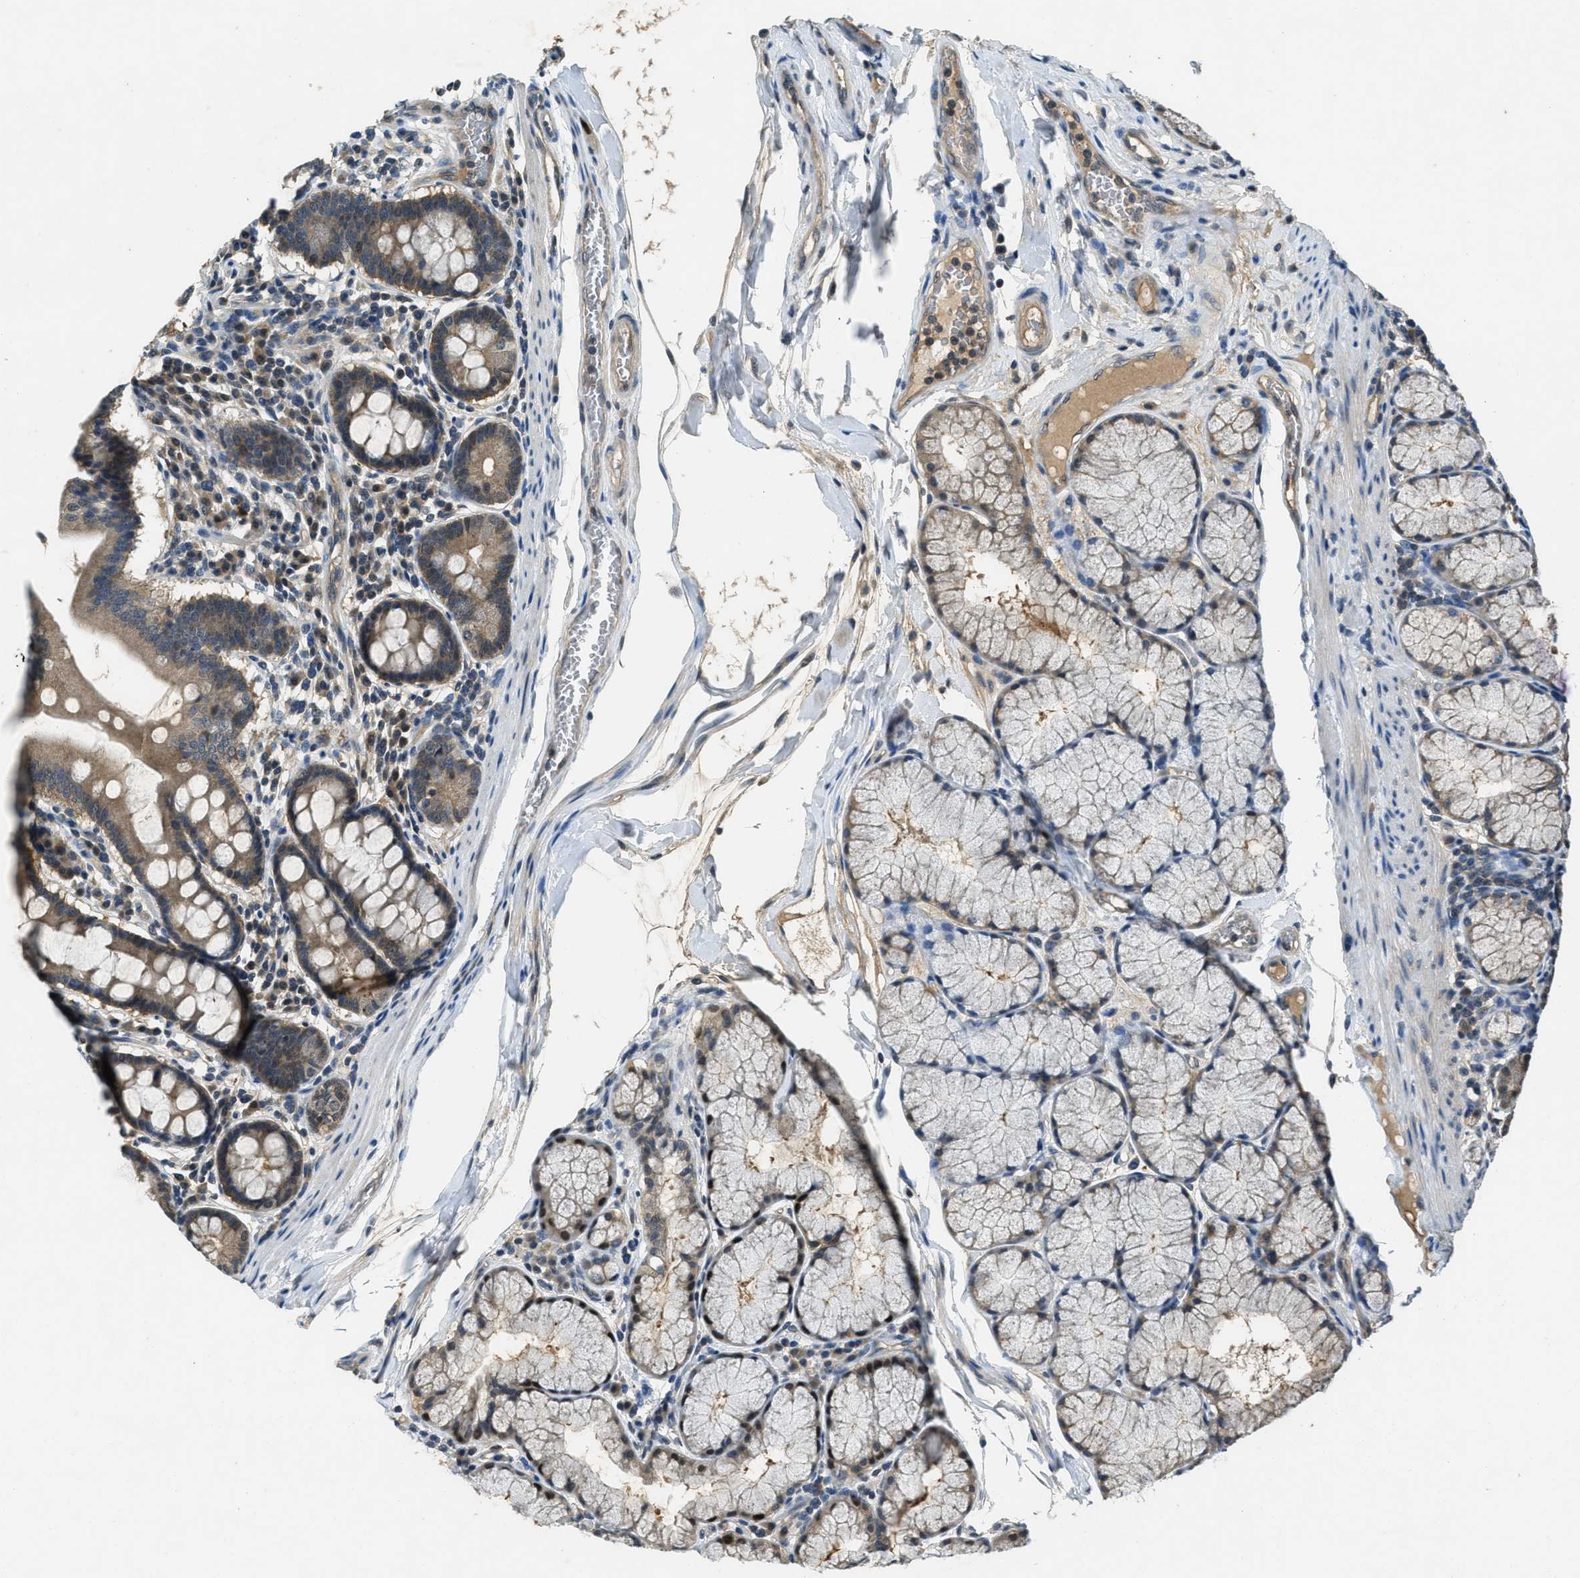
{"staining": {"intensity": "moderate", "quantity": "25%-75%", "location": "cytoplasmic/membranous,nuclear"}, "tissue": "duodenum", "cell_type": "Glandular cells", "image_type": "normal", "snomed": [{"axis": "morphology", "description": "Normal tissue, NOS"}, {"axis": "topography", "description": "Duodenum"}], "caption": "Glandular cells exhibit moderate cytoplasmic/membranous,nuclear expression in approximately 25%-75% of cells in normal duodenum.", "gene": "DUSP6", "patient": {"sex": "male", "age": 50}}